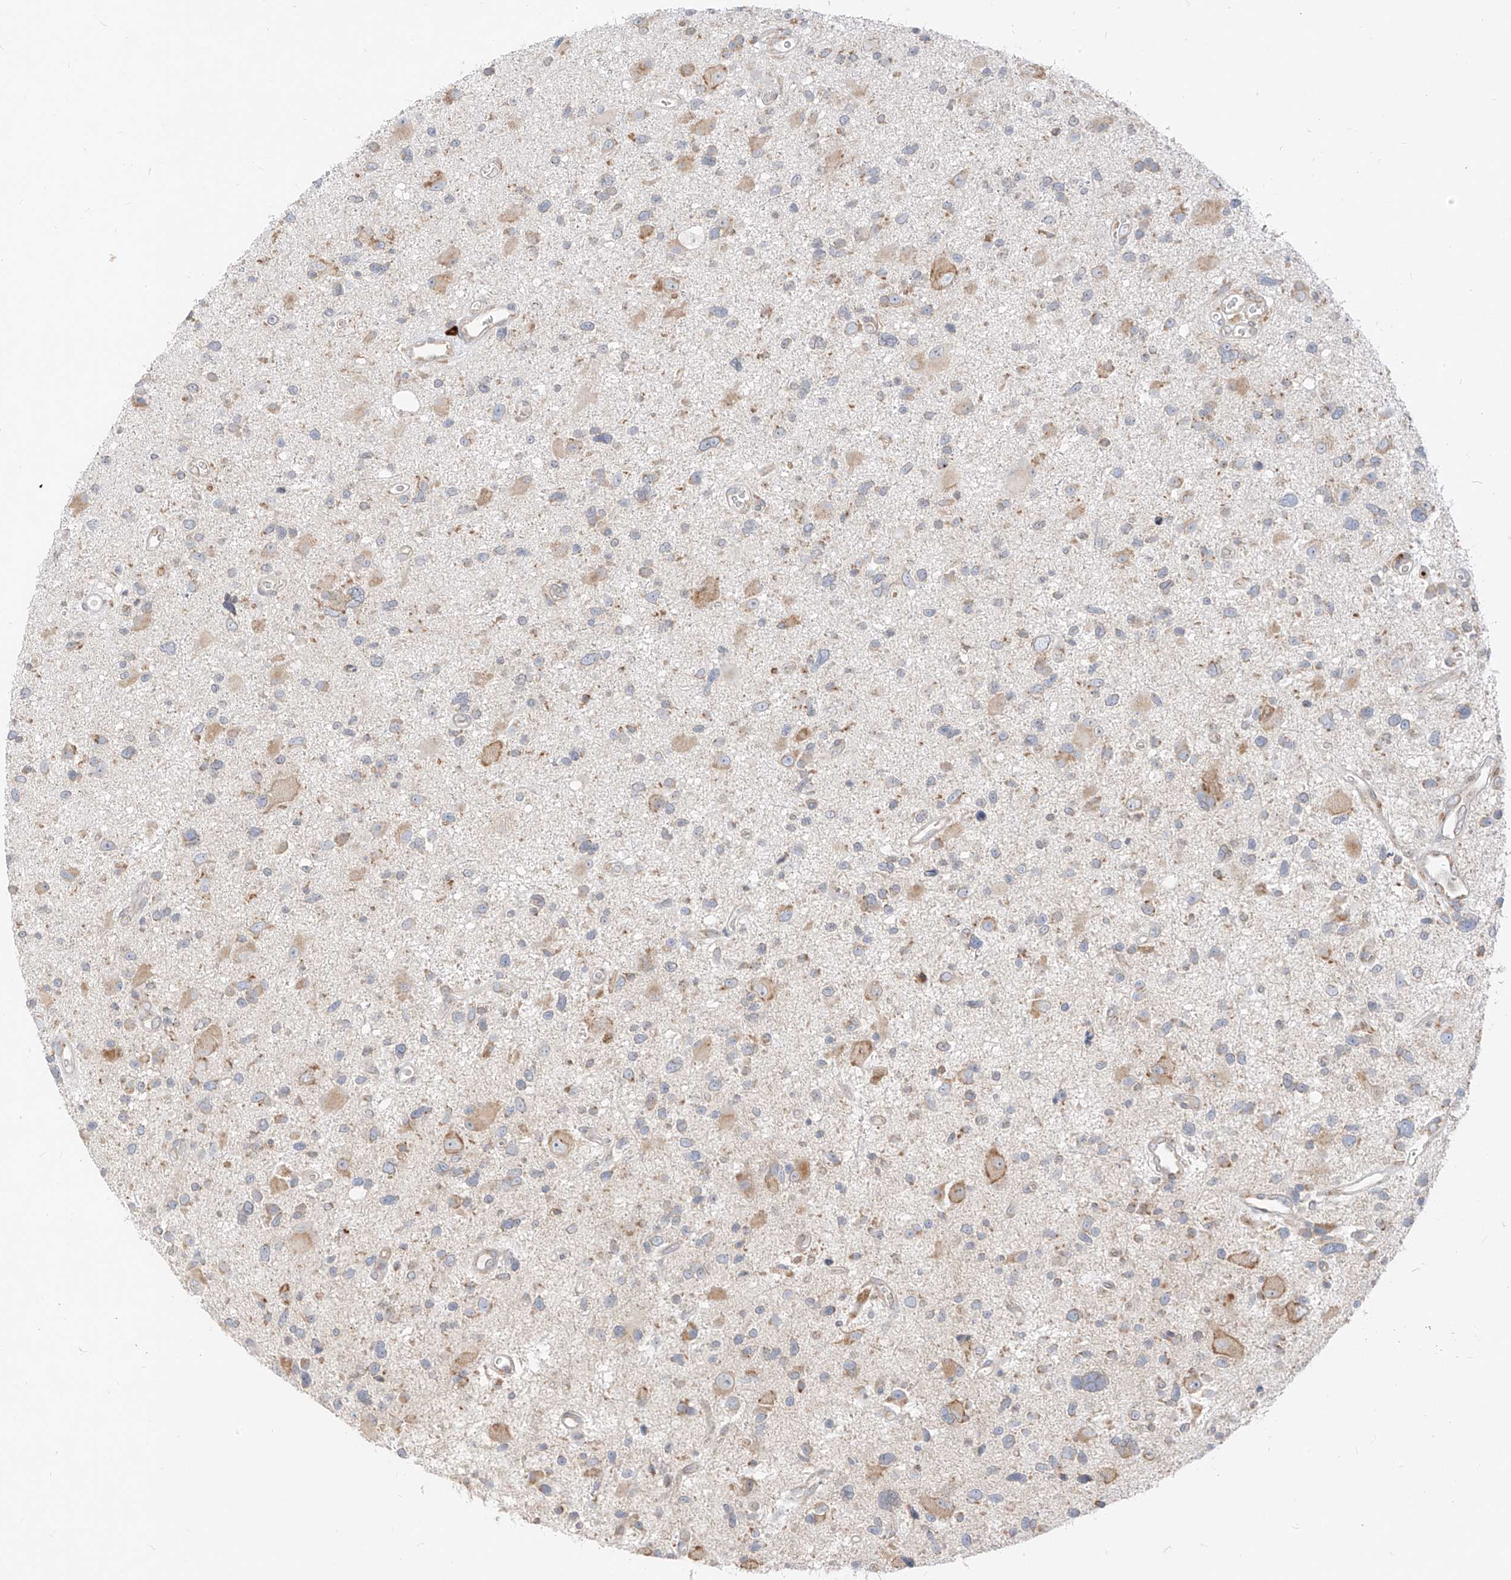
{"staining": {"intensity": "moderate", "quantity": "25%-75%", "location": "cytoplasmic/membranous"}, "tissue": "glioma", "cell_type": "Tumor cells", "image_type": "cancer", "snomed": [{"axis": "morphology", "description": "Glioma, malignant, High grade"}, {"axis": "topography", "description": "Brain"}], "caption": "Glioma stained with a protein marker exhibits moderate staining in tumor cells.", "gene": "STT3A", "patient": {"sex": "male", "age": 33}}